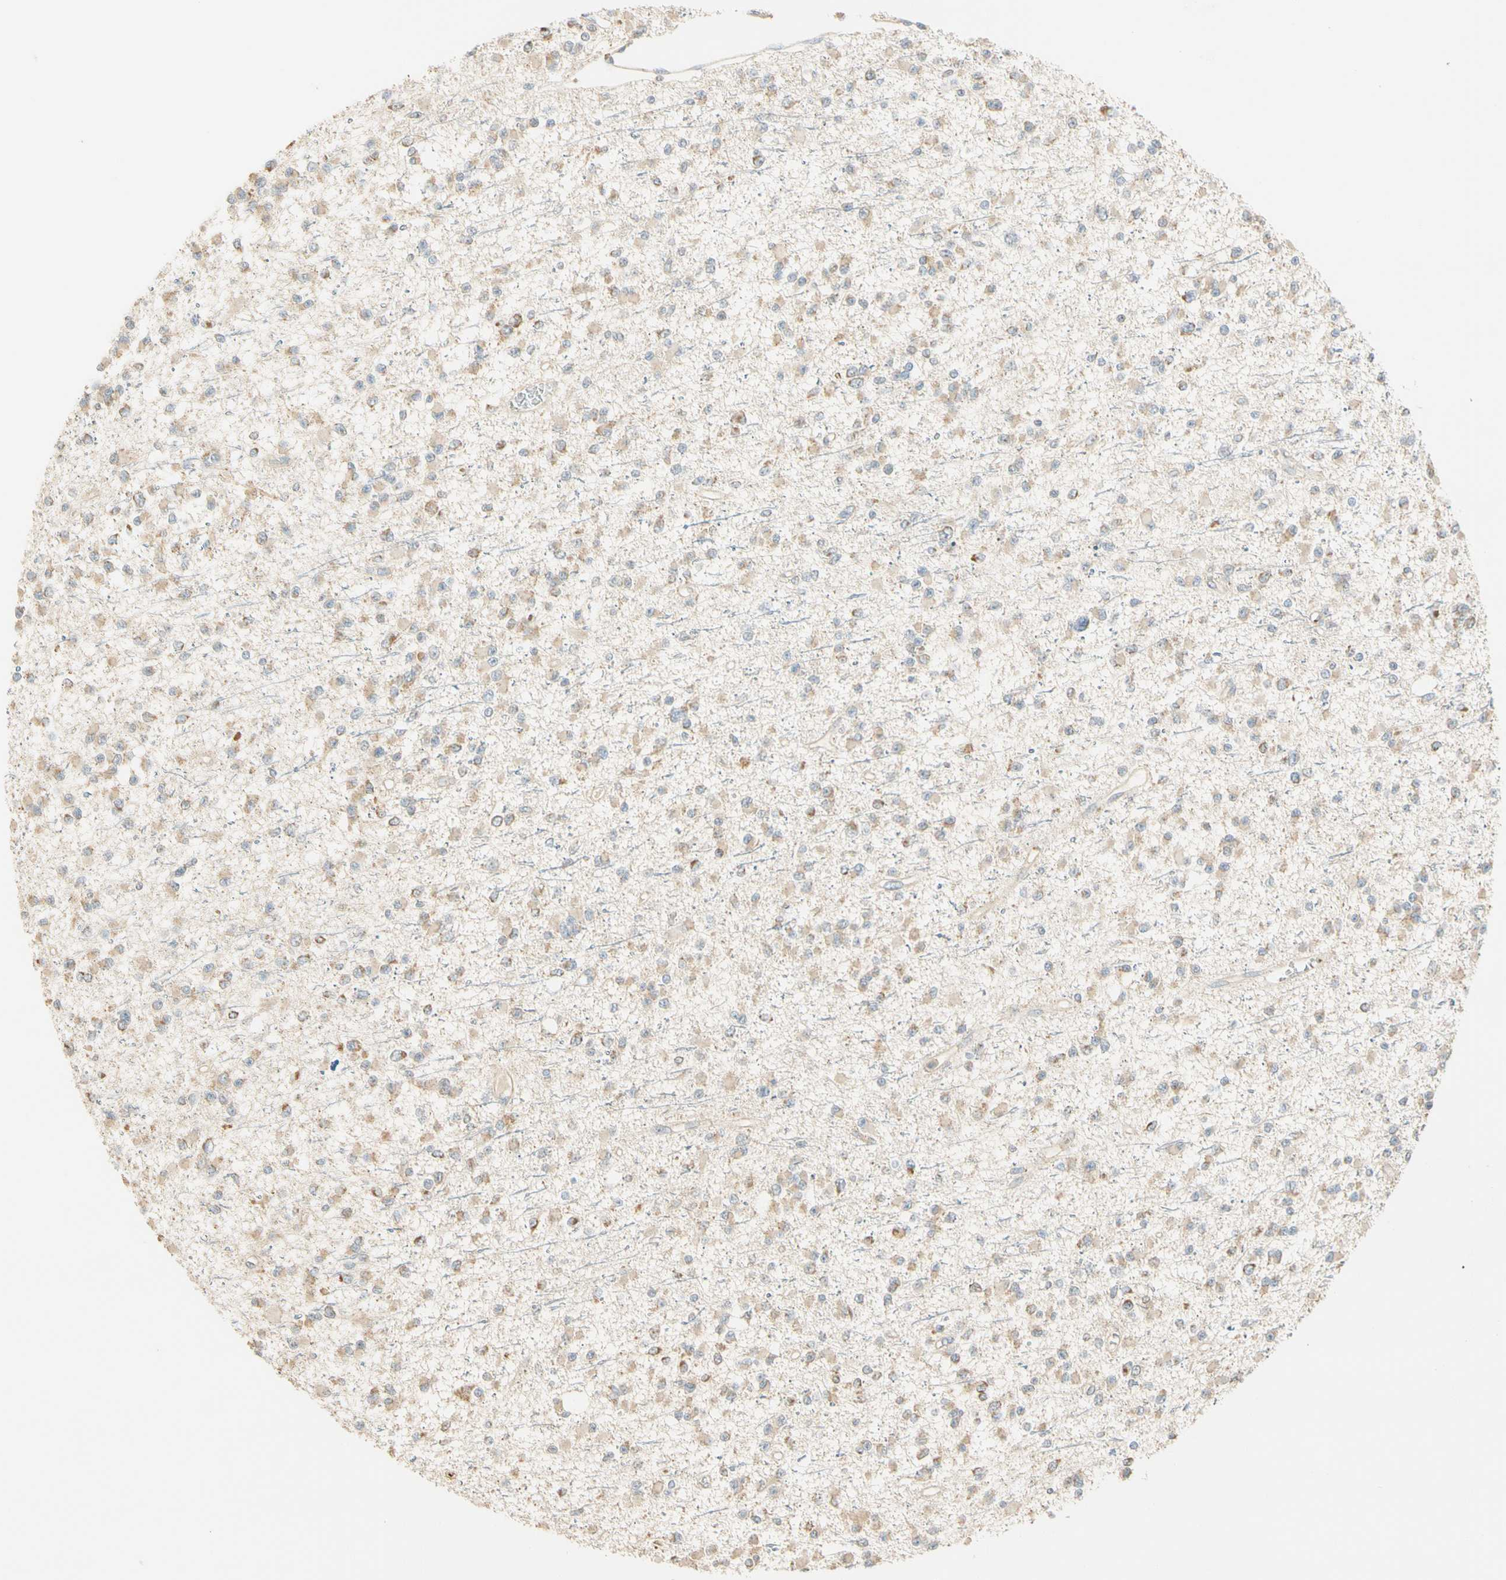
{"staining": {"intensity": "weak", "quantity": "25%-75%", "location": "cytoplasmic/membranous"}, "tissue": "glioma", "cell_type": "Tumor cells", "image_type": "cancer", "snomed": [{"axis": "morphology", "description": "Glioma, malignant, Low grade"}, {"axis": "topography", "description": "Brain"}], "caption": "A high-resolution micrograph shows IHC staining of glioma, which shows weak cytoplasmic/membranous expression in approximately 25%-75% of tumor cells.", "gene": "RAD18", "patient": {"sex": "female", "age": 22}}